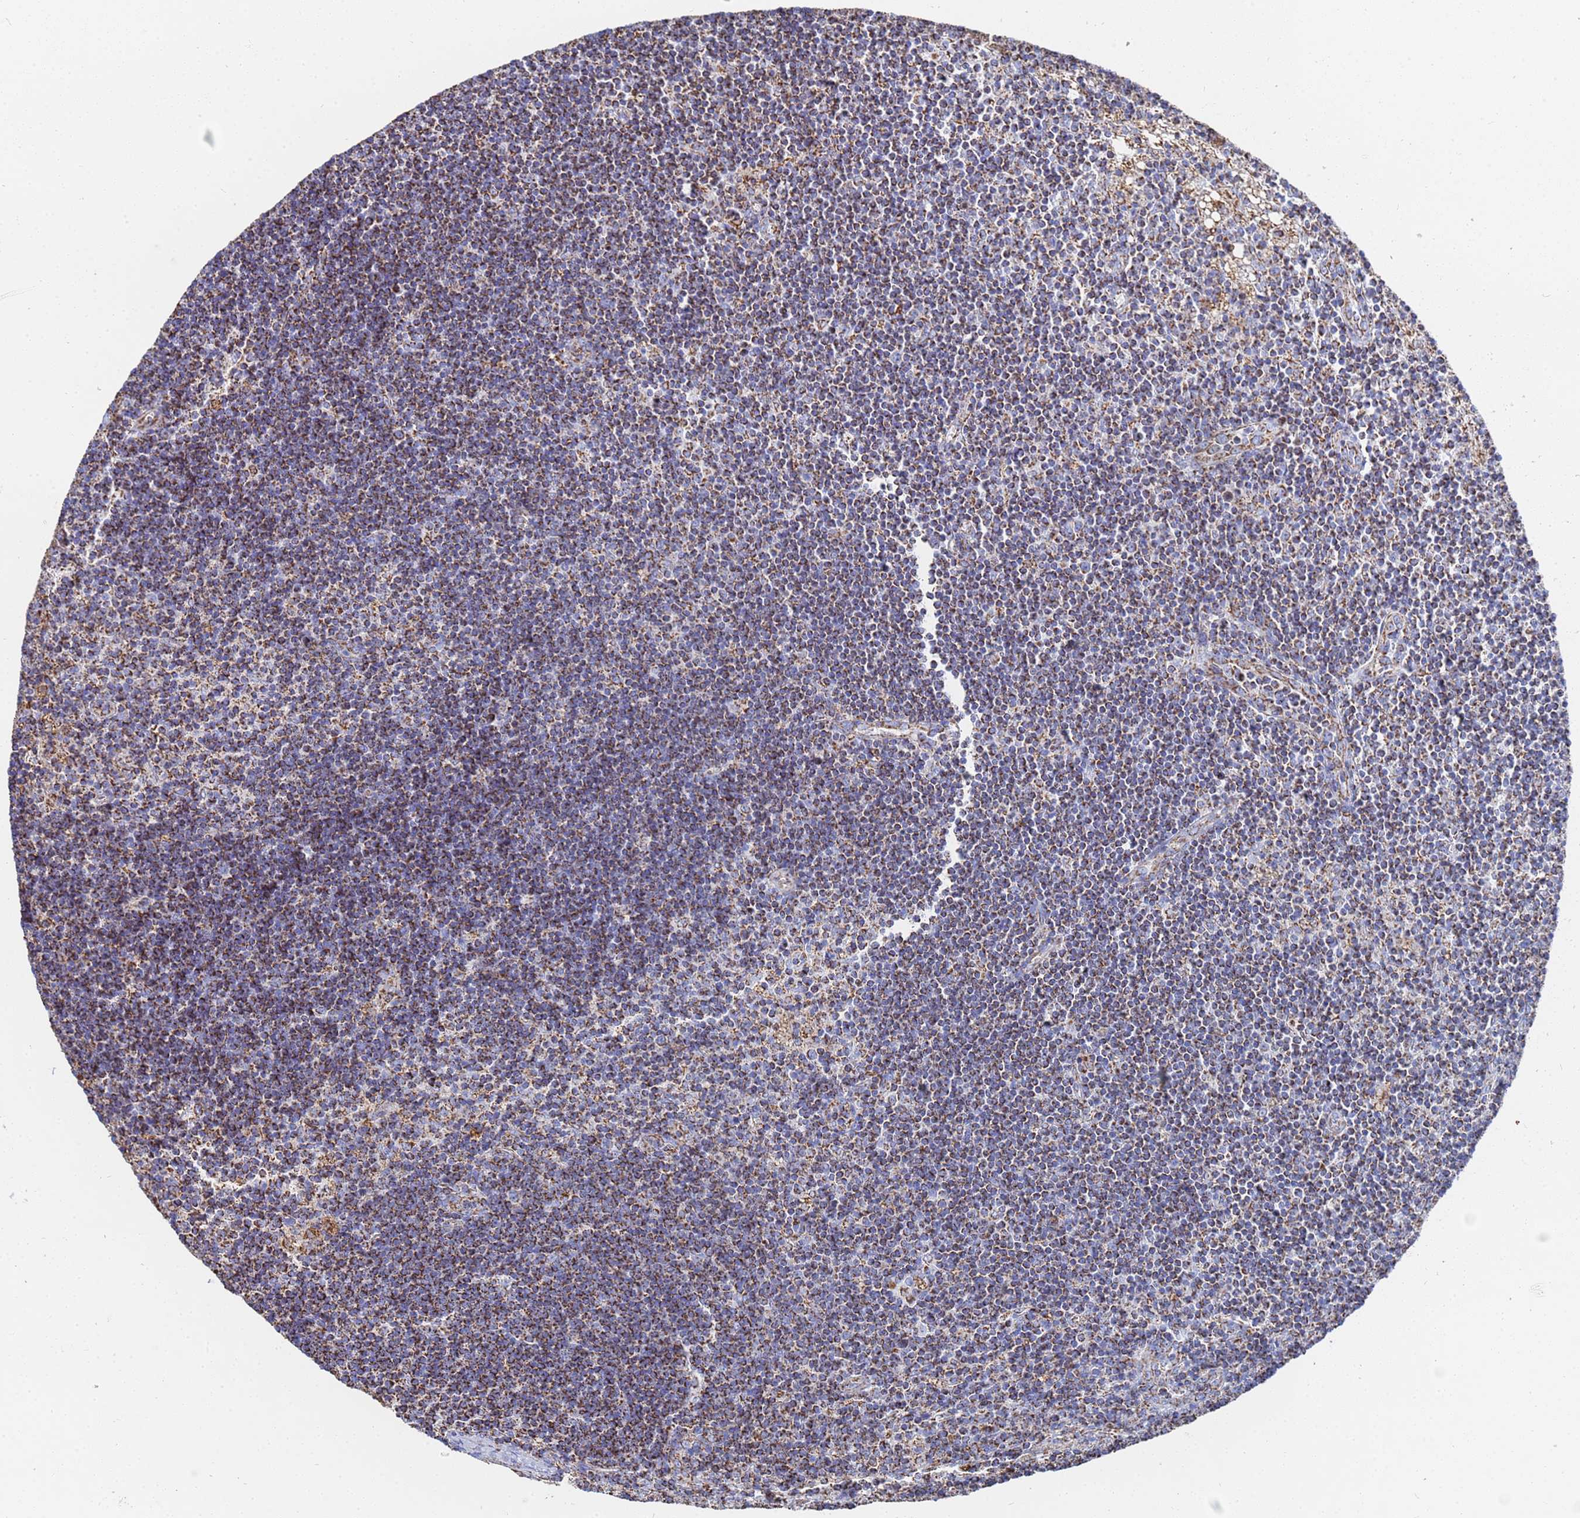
{"staining": {"intensity": "strong", "quantity": ">75%", "location": "cytoplasmic/membranous"}, "tissue": "lymph node", "cell_type": "Germinal center cells", "image_type": "normal", "snomed": [{"axis": "morphology", "description": "Normal tissue, NOS"}, {"axis": "topography", "description": "Lymph node"}], "caption": "This is a micrograph of immunohistochemistry staining of normal lymph node, which shows strong positivity in the cytoplasmic/membranous of germinal center cells.", "gene": "GLUD1", "patient": {"sex": "male", "age": 24}}